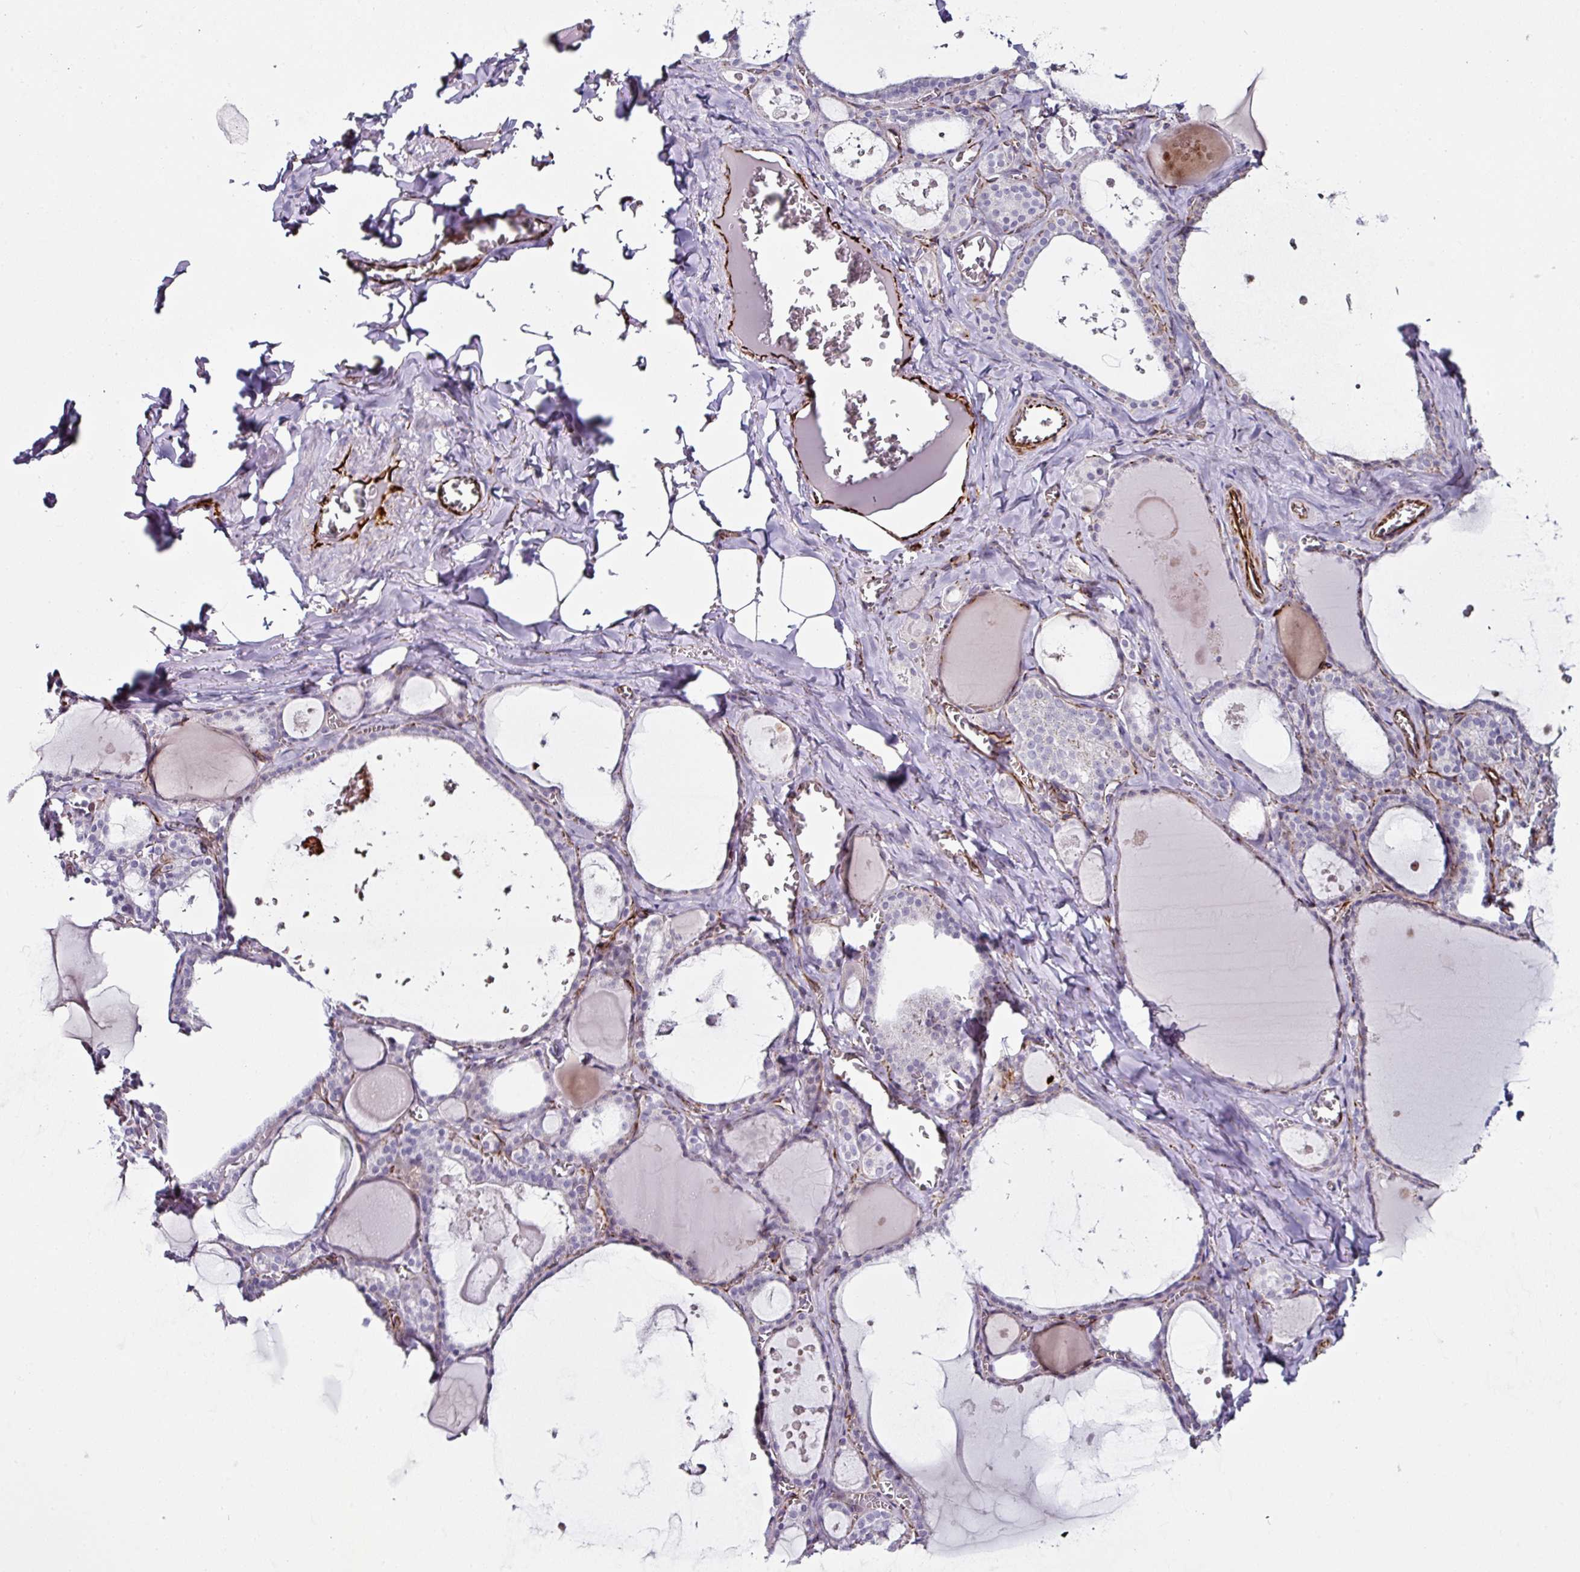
{"staining": {"intensity": "negative", "quantity": "none", "location": "none"}, "tissue": "thyroid gland", "cell_type": "Glandular cells", "image_type": "normal", "snomed": [{"axis": "morphology", "description": "Normal tissue, NOS"}, {"axis": "topography", "description": "Thyroid gland"}], "caption": "DAB immunohistochemical staining of normal human thyroid gland demonstrates no significant staining in glandular cells.", "gene": "TMPRSS9", "patient": {"sex": "male", "age": 56}}